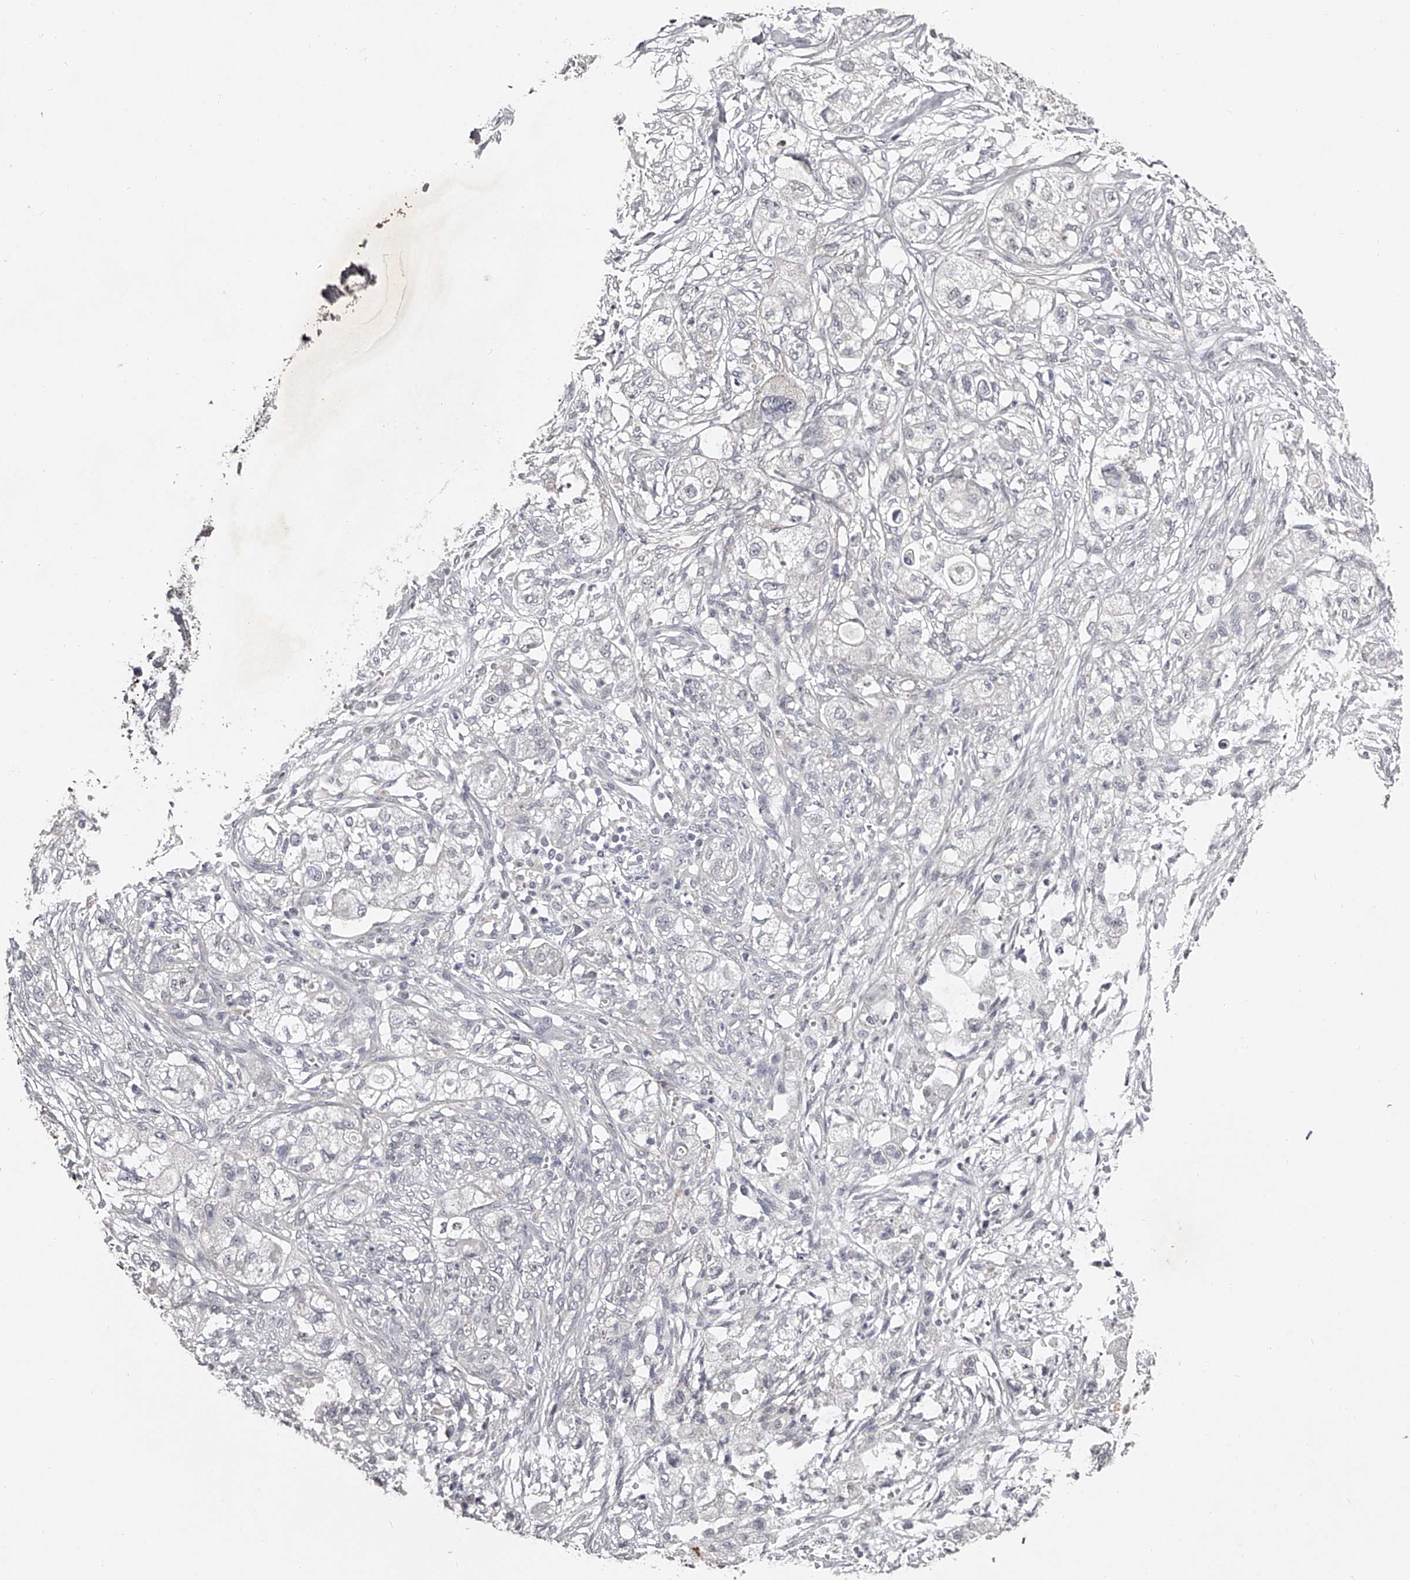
{"staining": {"intensity": "negative", "quantity": "none", "location": "none"}, "tissue": "pancreatic cancer", "cell_type": "Tumor cells", "image_type": "cancer", "snomed": [{"axis": "morphology", "description": "Adenocarcinoma, NOS"}, {"axis": "topography", "description": "Pancreas"}], "caption": "This micrograph is of pancreatic cancer (adenocarcinoma) stained with immunohistochemistry to label a protein in brown with the nuclei are counter-stained blue. There is no positivity in tumor cells. The staining was performed using DAB to visualize the protein expression in brown, while the nuclei were stained in blue with hematoxylin (Magnification: 20x).", "gene": "NT5DC1", "patient": {"sex": "female", "age": 78}}